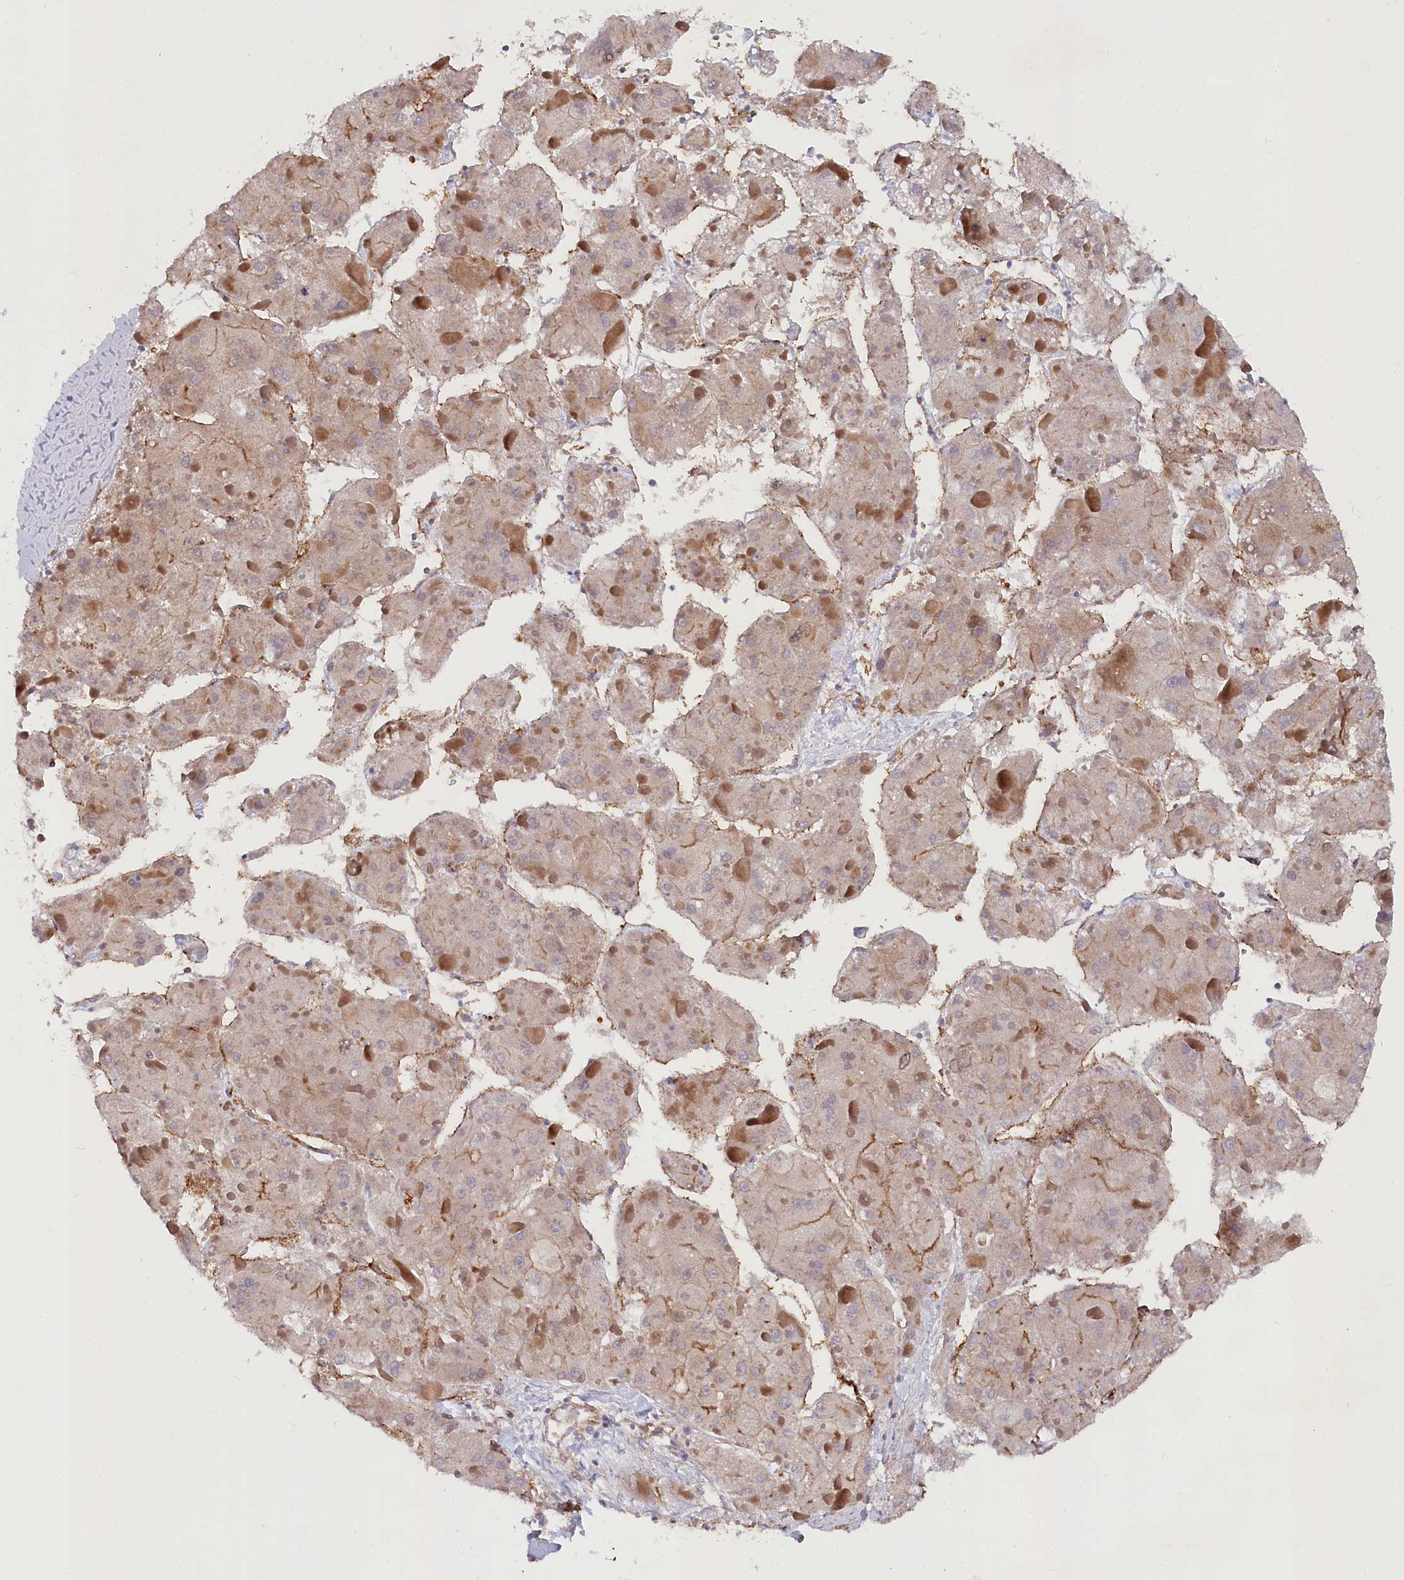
{"staining": {"intensity": "weak", "quantity": ">75%", "location": "cytoplasmic/membranous"}, "tissue": "liver cancer", "cell_type": "Tumor cells", "image_type": "cancer", "snomed": [{"axis": "morphology", "description": "Carcinoma, Hepatocellular, NOS"}, {"axis": "topography", "description": "Liver"}], "caption": "Immunohistochemical staining of human liver cancer (hepatocellular carcinoma) demonstrates low levels of weak cytoplasmic/membranous protein staining in about >75% of tumor cells. (DAB = brown stain, brightfield microscopy at high magnification).", "gene": "MTPAP", "patient": {"sex": "female", "age": 73}}